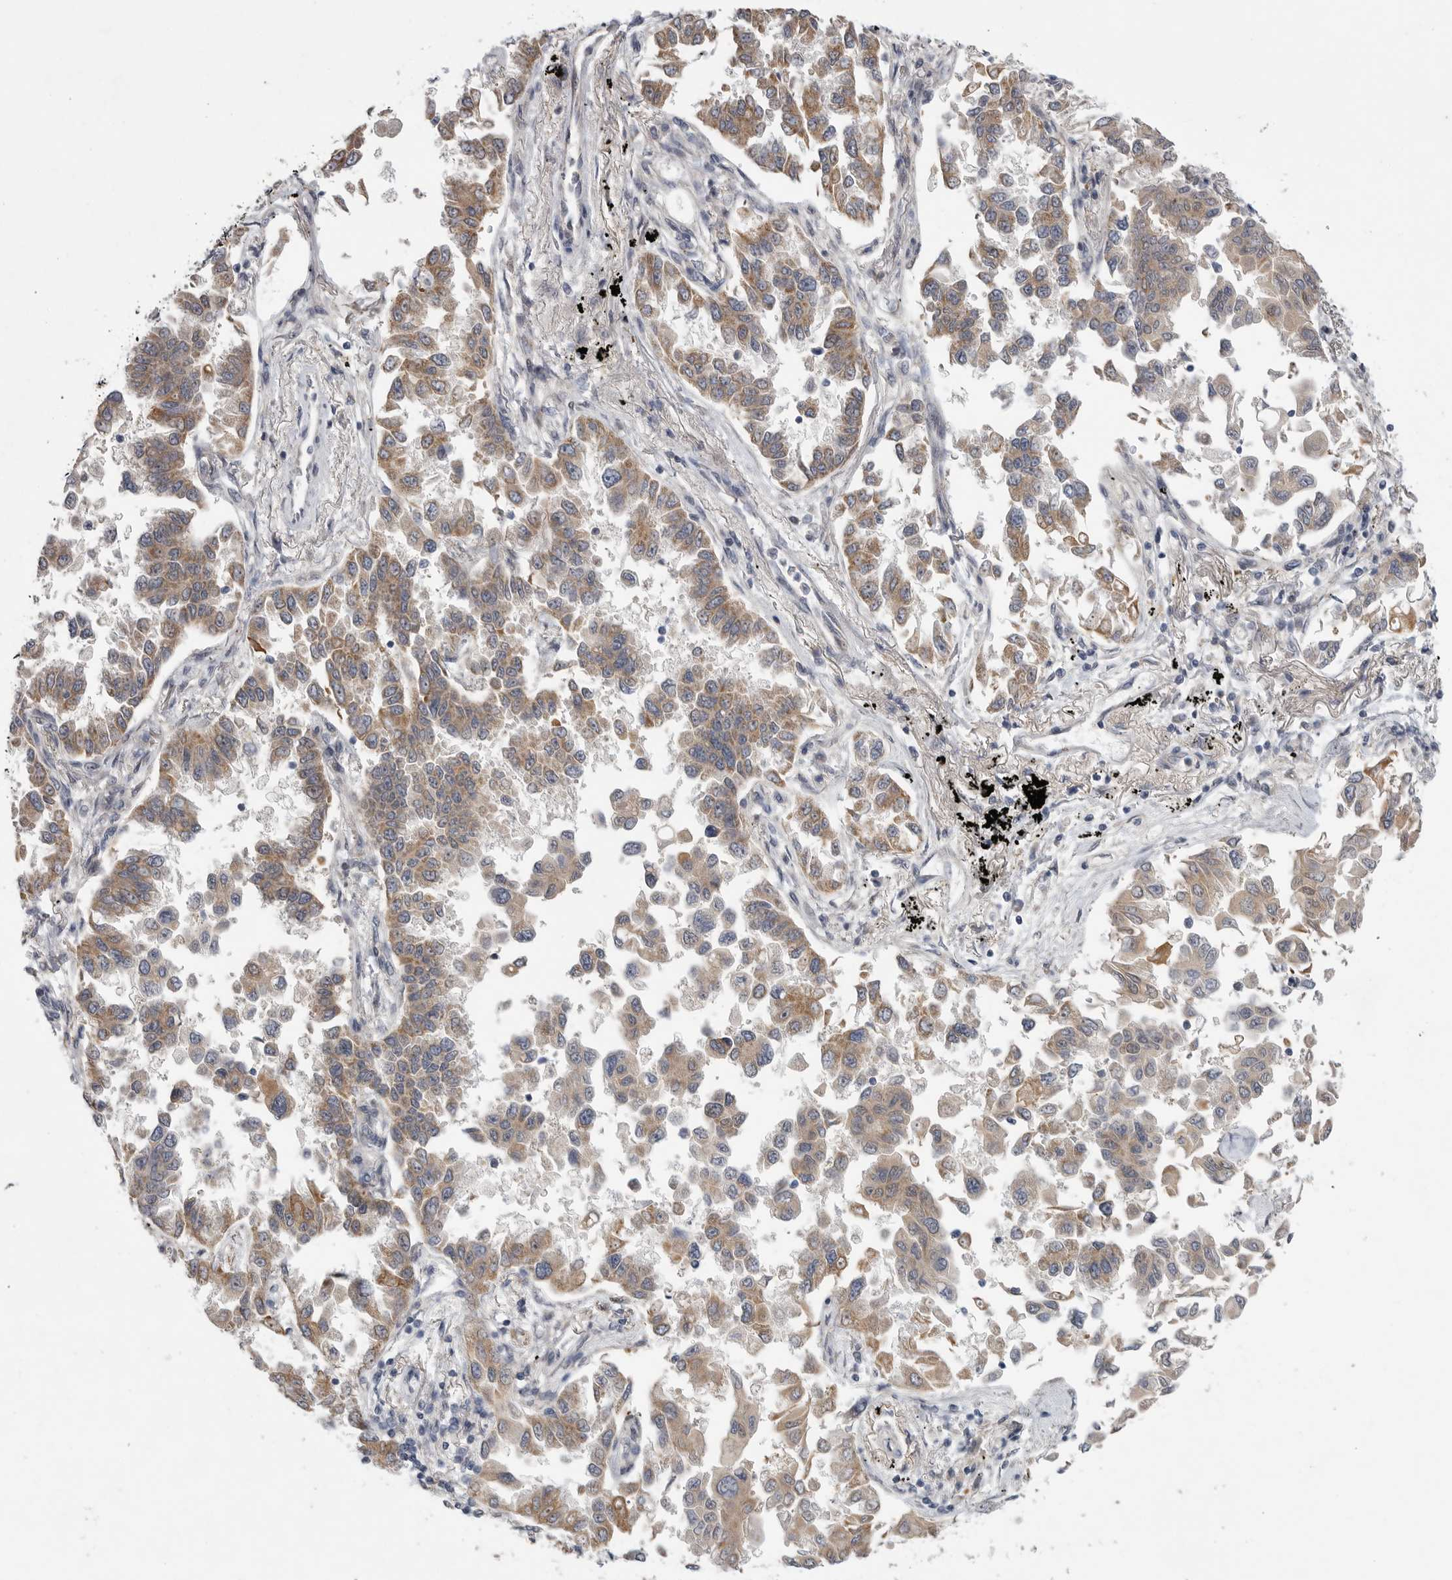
{"staining": {"intensity": "moderate", "quantity": ">75%", "location": "cytoplasmic/membranous"}, "tissue": "lung cancer", "cell_type": "Tumor cells", "image_type": "cancer", "snomed": [{"axis": "morphology", "description": "Adenocarcinoma, NOS"}, {"axis": "topography", "description": "Lung"}], "caption": "Immunohistochemistry histopathology image of human lung cancer (adenocarcinoma) stained for a protein (brown), which displays medium levels of moderate cytoplasmic/membranous expression in approximately >75% of tumor cells.", "gene": "FBXO43", "patient": {"sex": "female", "age": 67}}